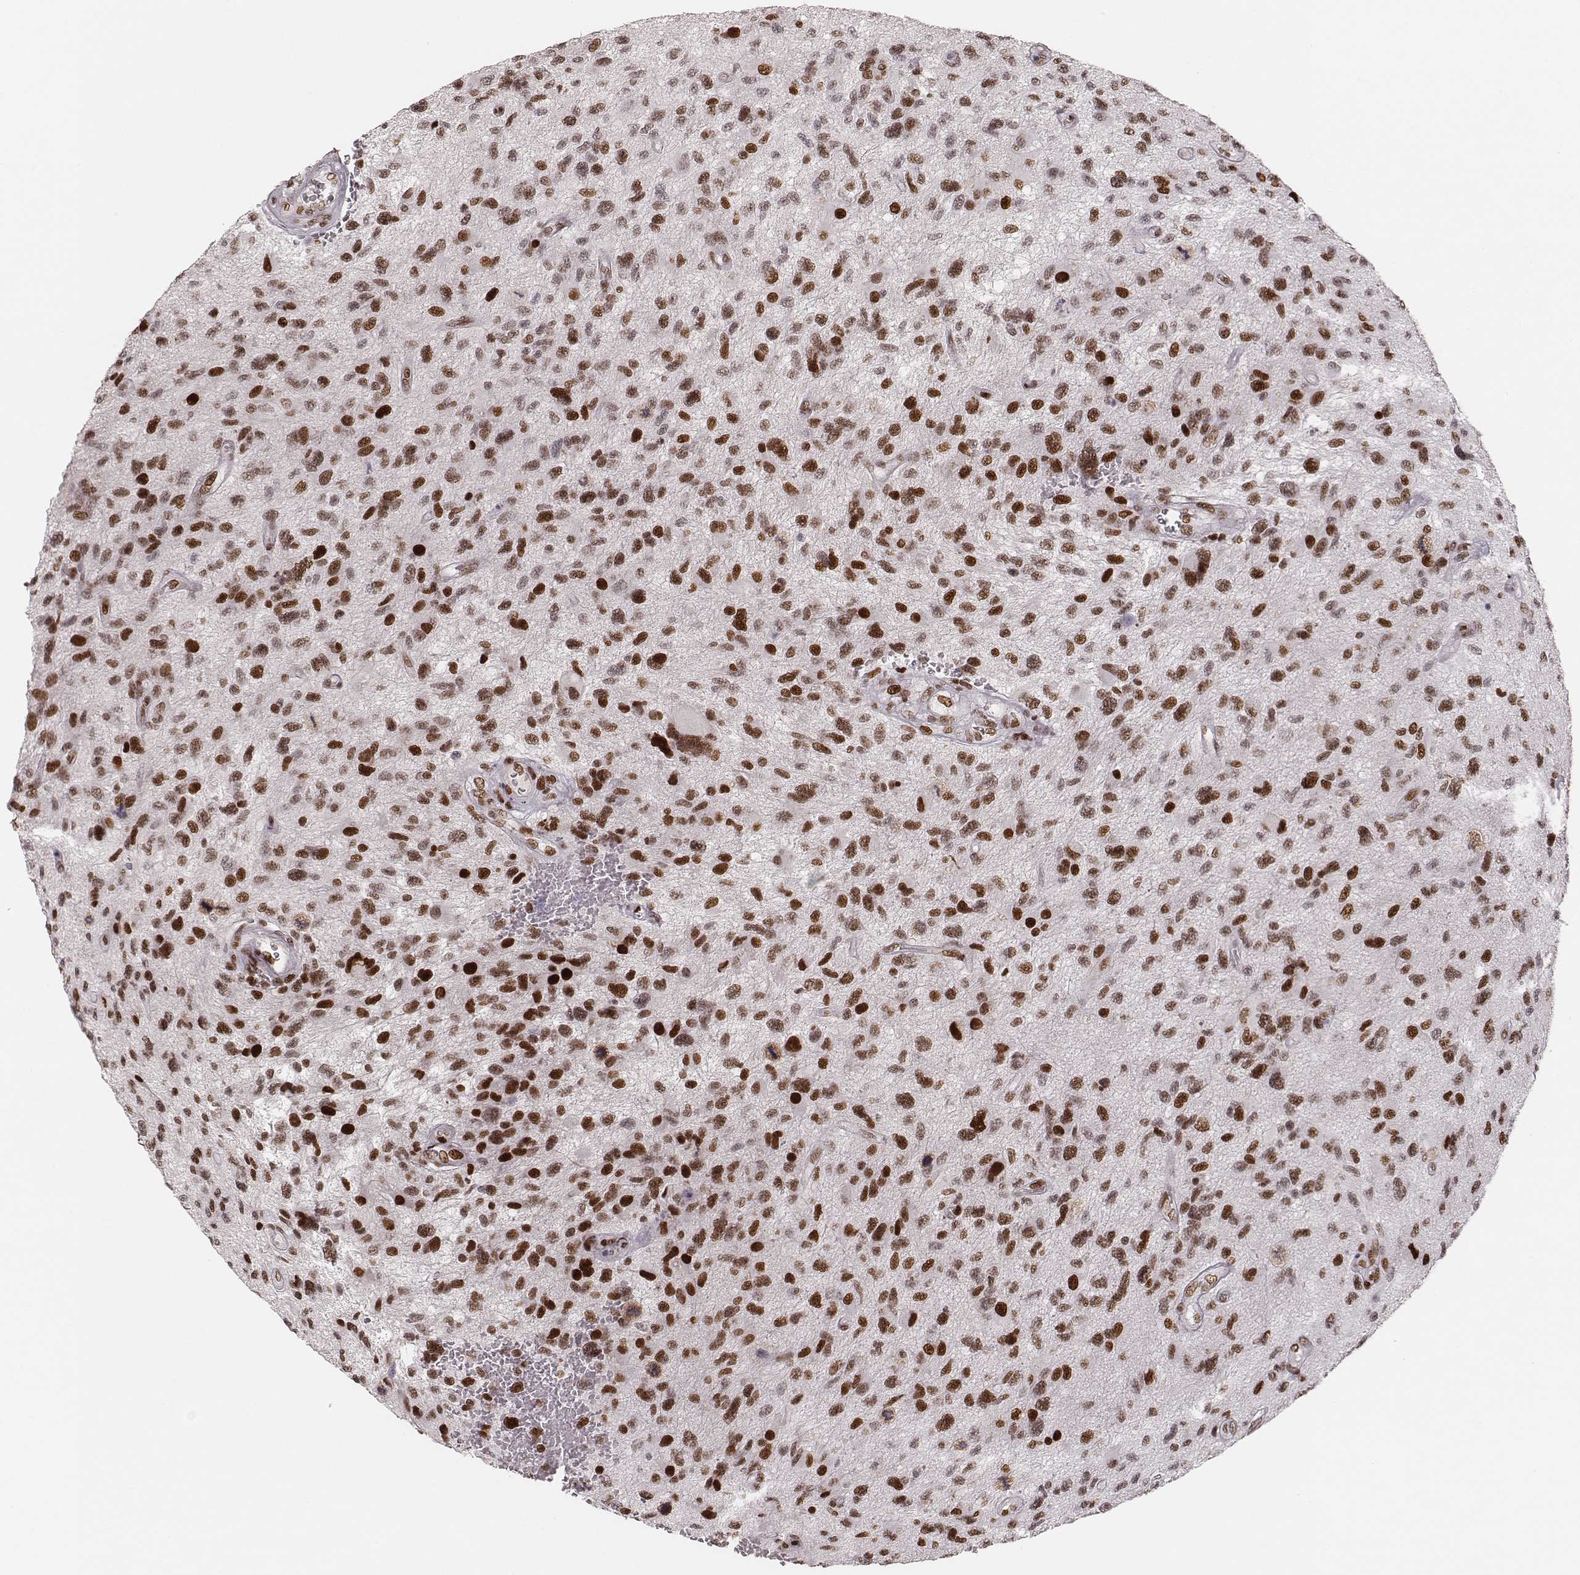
{"staining": {"intensity": "moderate", "quantity": ">75%", "location": "nuclear"}, "tissue": "glioma", "cell_type": "Tumor cells", "image_type": "cancer", "snomed": [{"axis": "morphology", "description": "Glioma, malignant, NOS"}, {"axis": "morphology", "description": "Glioma, malignant, High grade"}, {"axis": "topography", "description": "Brain"}], "caption": "Immunohistochemistry of human glioma demonstrates medium levels of moderate nuclear expression in approximately >75% of tumor cells.", "gene": "HNRNPC", "patient": {"sex": "female", "age": 71}}